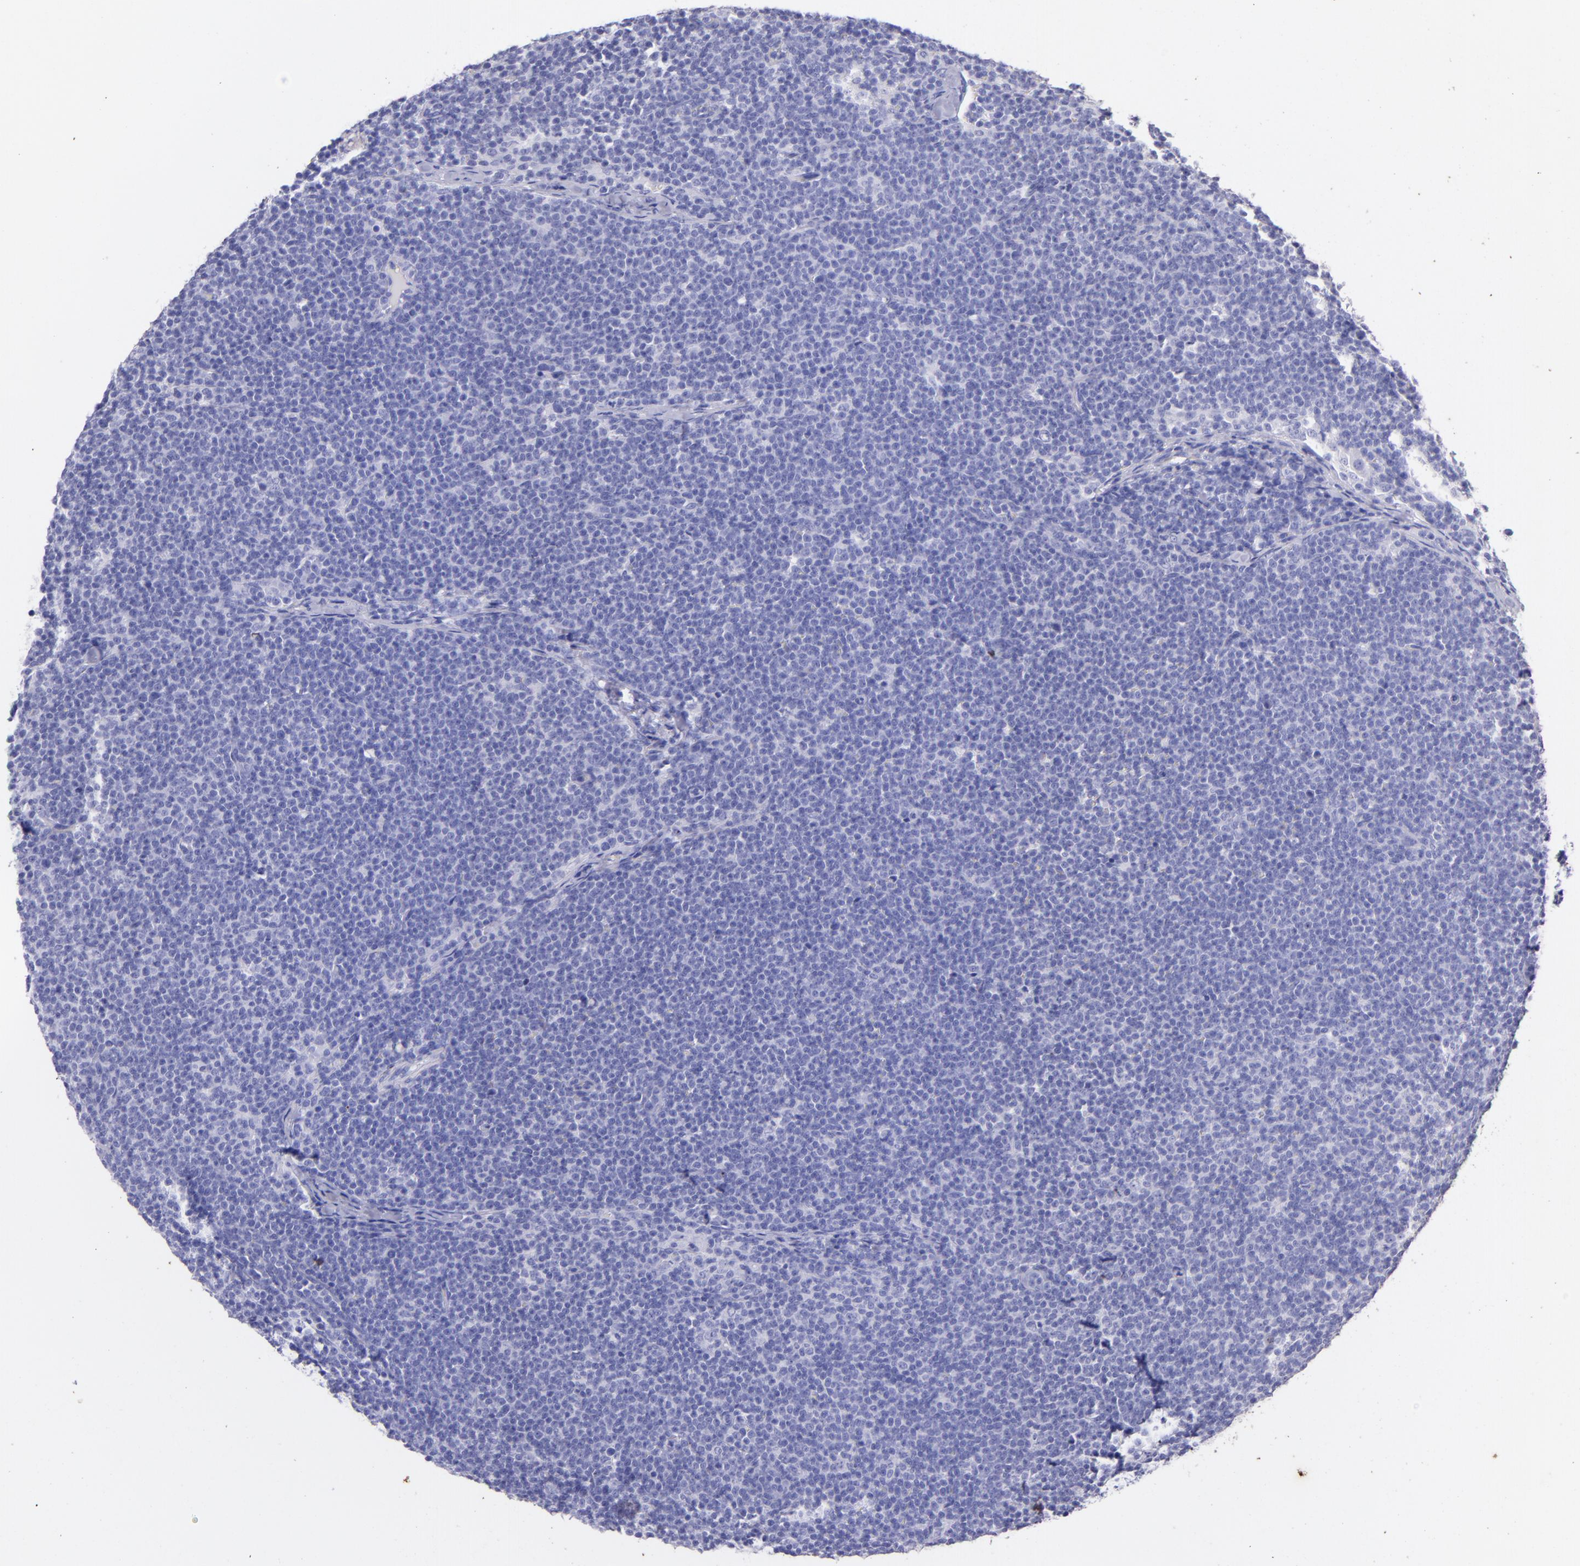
{"staining": {"intensity": "negative", "quantity": "none", "location": "none"}, "tissue": "lymphoma", "cell_type": "Tumor cells", "image_type": "cancer", "snomed": [{"axis": "morphology", "description": "Malignant lymphoma, non-Hodgkin's type, High grade"}, {"axis": "topography", "description": "Lymph node"}], "caption": "There is no significant staining in tumor cells of lymphoma.", "gene": "UCHL1", "patient": {"sex": "female", "age": 58}}